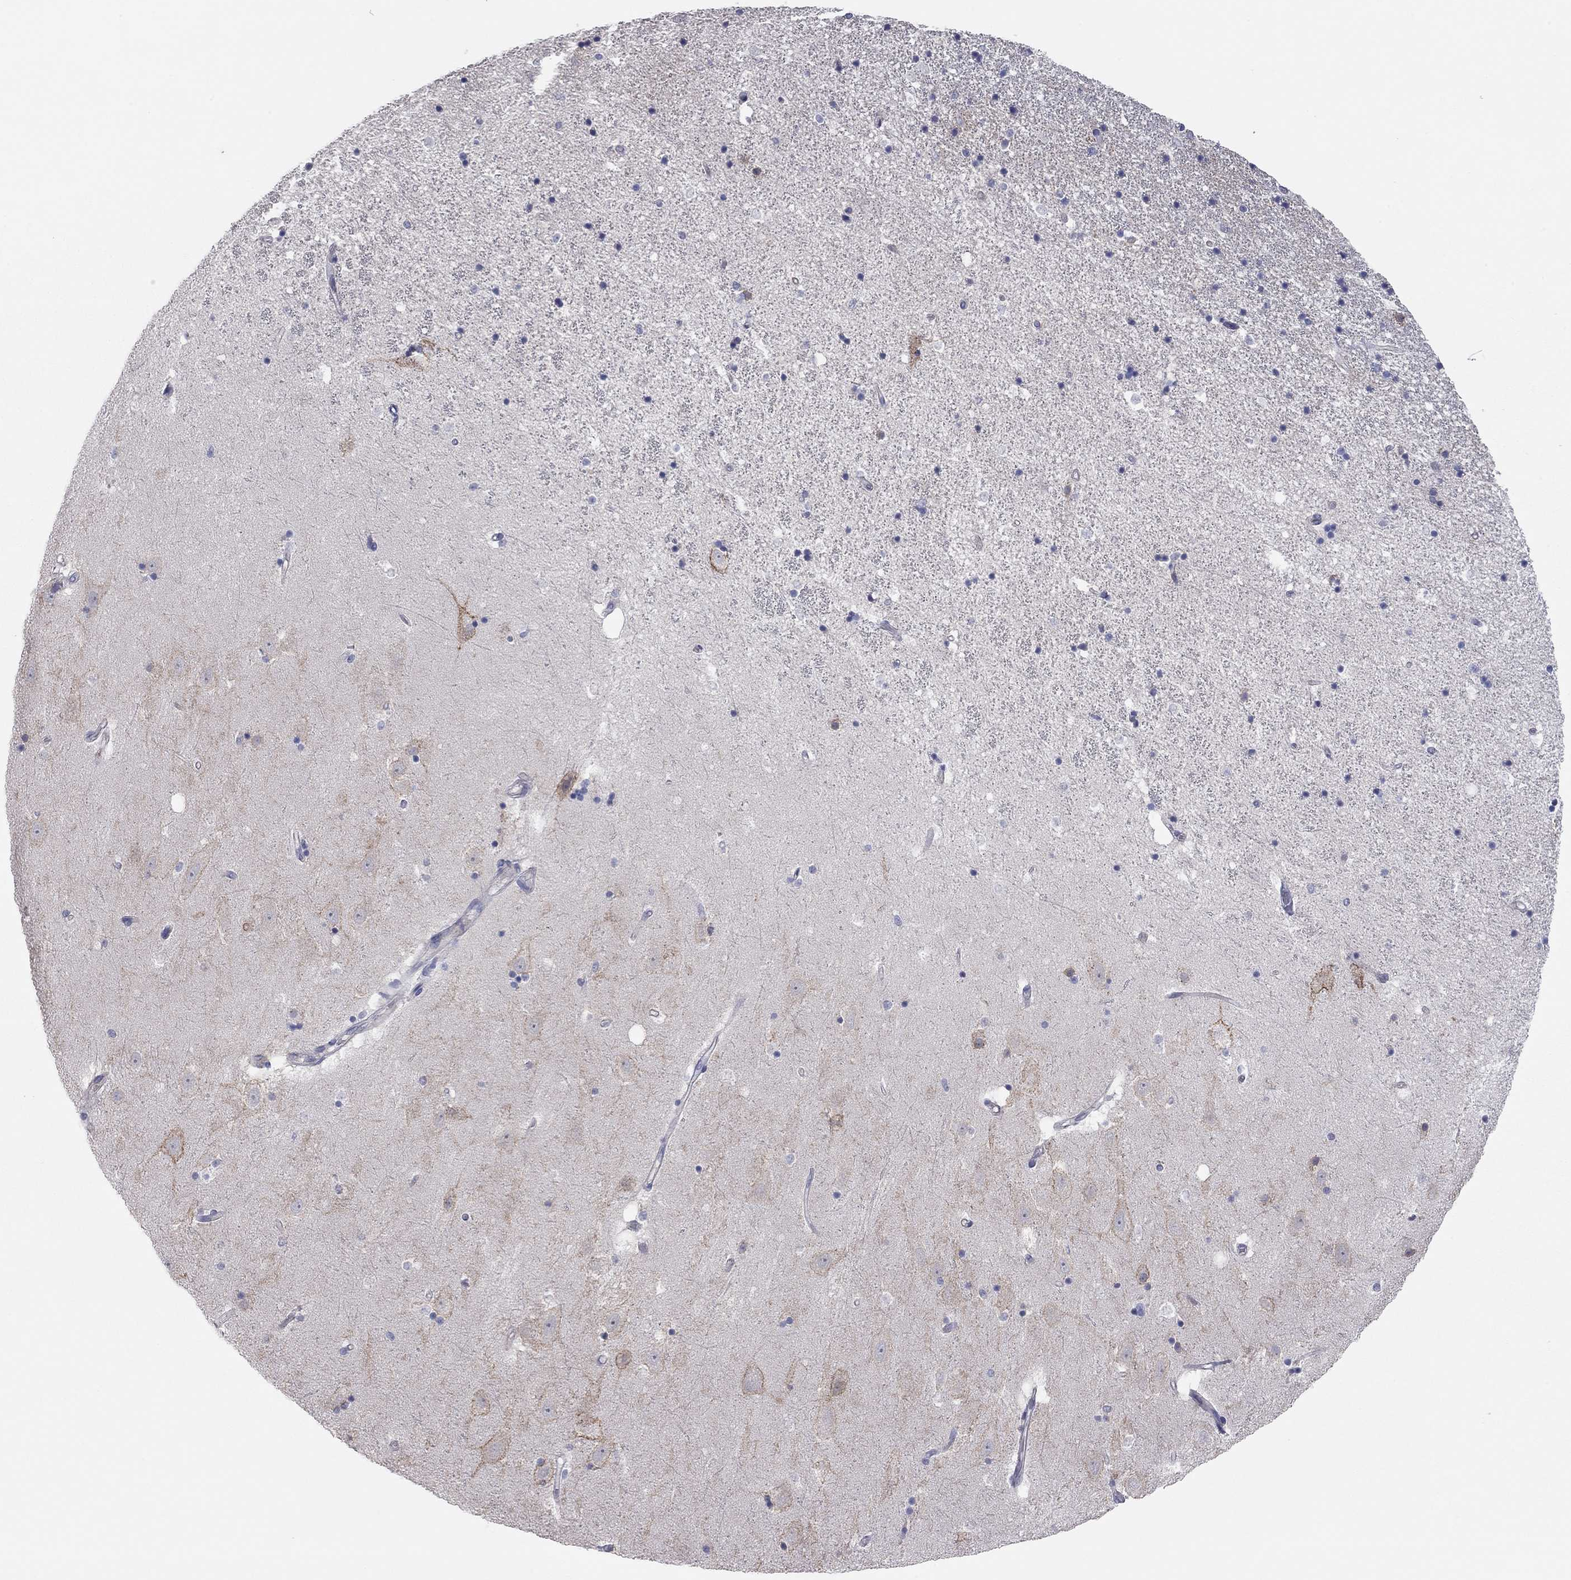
{"staining": {"intensity": "negative", "quantity": "none", "location": "none"}, "tissue": "hippocampus", "cell_type": "Glial cells", "image_type": "normal", "snomed": [{"axis": "morphology", "description": "Normal tissue, NOS"}, {"axis": "topography", "description": "Hippocampus"}], "caption": "Hippocampus stained for a protein using immunohistochemistry shows no expression glial cells.", "gene": "KCNB1", "patient": {"sex": "male", "age": 49}}